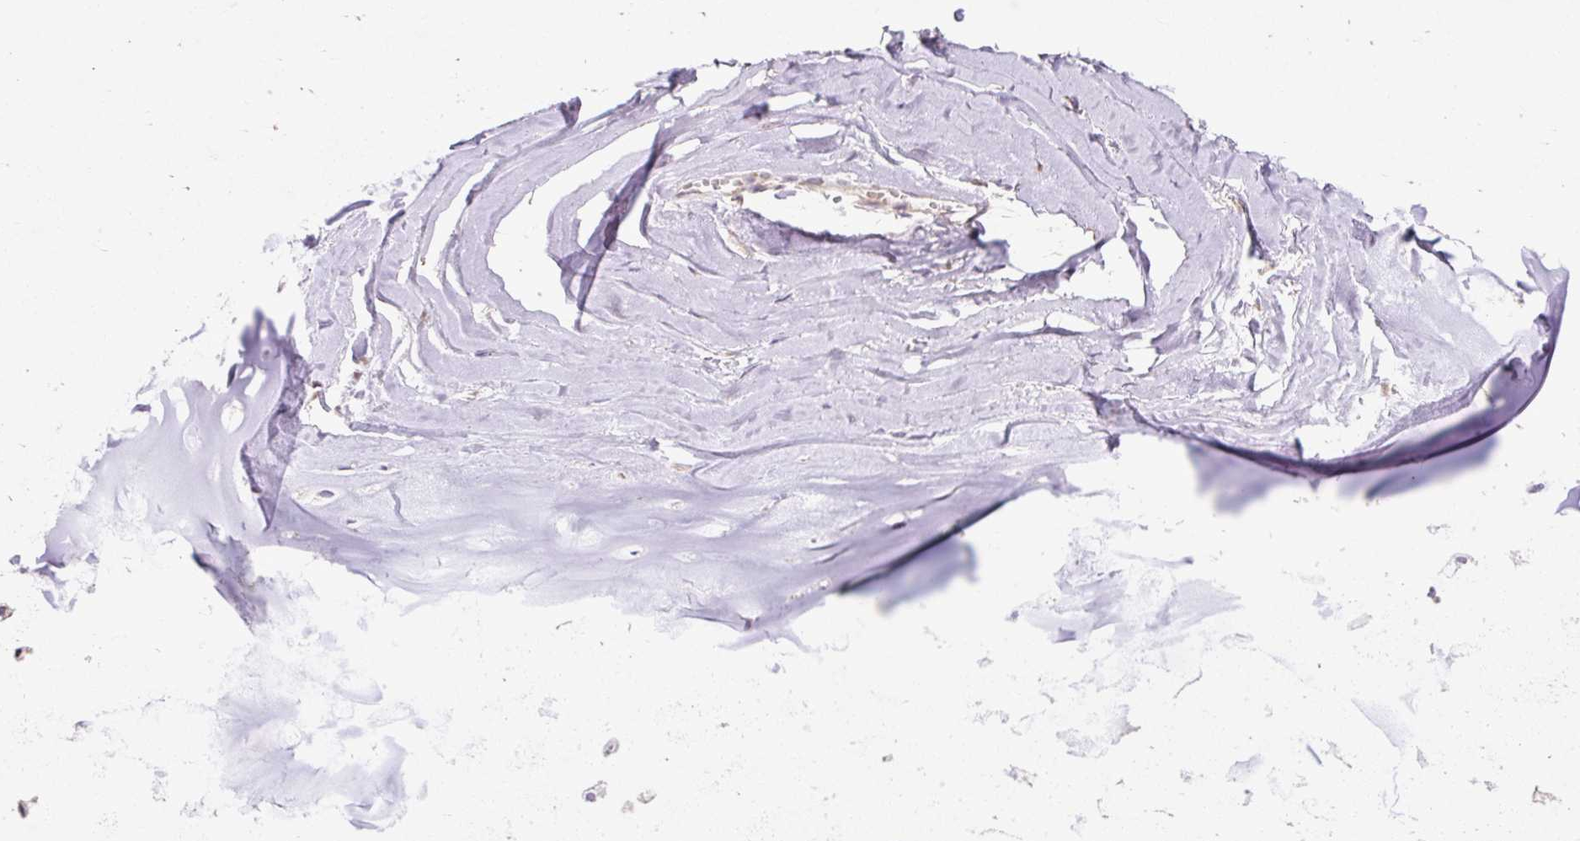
{"staining": {"intensity": "negative", "quantity": "none", "location": "none"}, "tissue": "soft tissue", "cell_type": "Chondrocytes", "image_type": "normal", "snomed": [{"axis": "morphology", "description": "Normal tissue, NOS"}, {"axis": "topography", "description": "Cartilage tissue"}, {"axis": "topography", "description": "Nasopharynx"}, {"axis": "topography", "description": "Thyroid gland"}], "caption": "The IHC photomicrograph has no significant positivity in chondrocytes of soft tissue.", "gene": "HFE", "patient": {"sex": "male", "age": 63}}